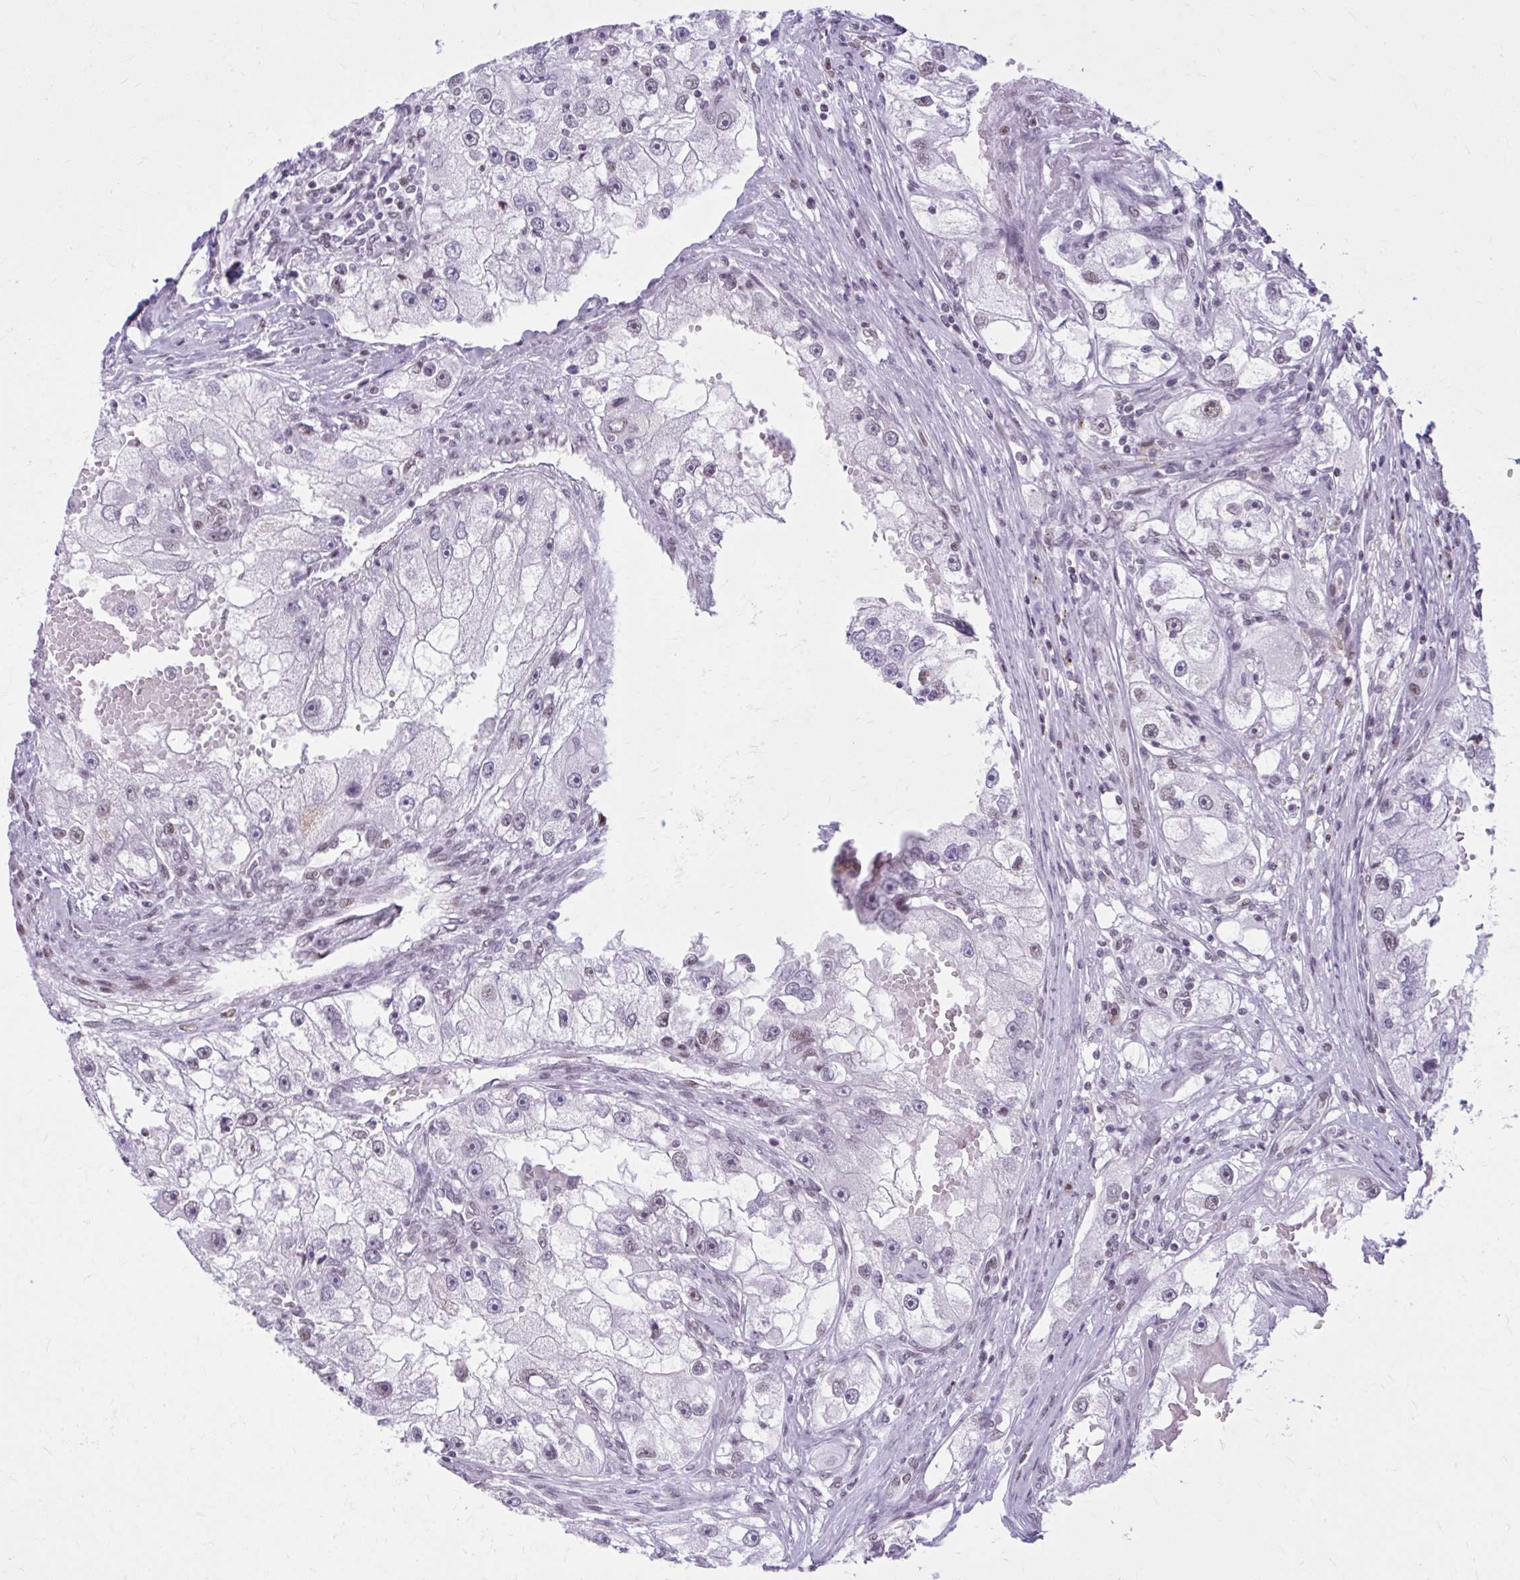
{"staining": {"intensity": "moderate", "quantity": "<25%", "location": "nuclear"}, "tissue": "renal cancer", "cell_type": "Tumor cells", "image_type": "cancer", "snomed": [{"axis": "morphology", "description": "Adenocarcinoma, NOS"}, {"axis": "topography", "description": "Kidney"}], "caption": "High-power microscopy captured an immunohistochemistry image of renal adenocarcinoma, revealing moderate nuclear expression in about <25% of tumor cells.", "gene": "PABIR1", "patient": {"sex": "male", "age": 63}}